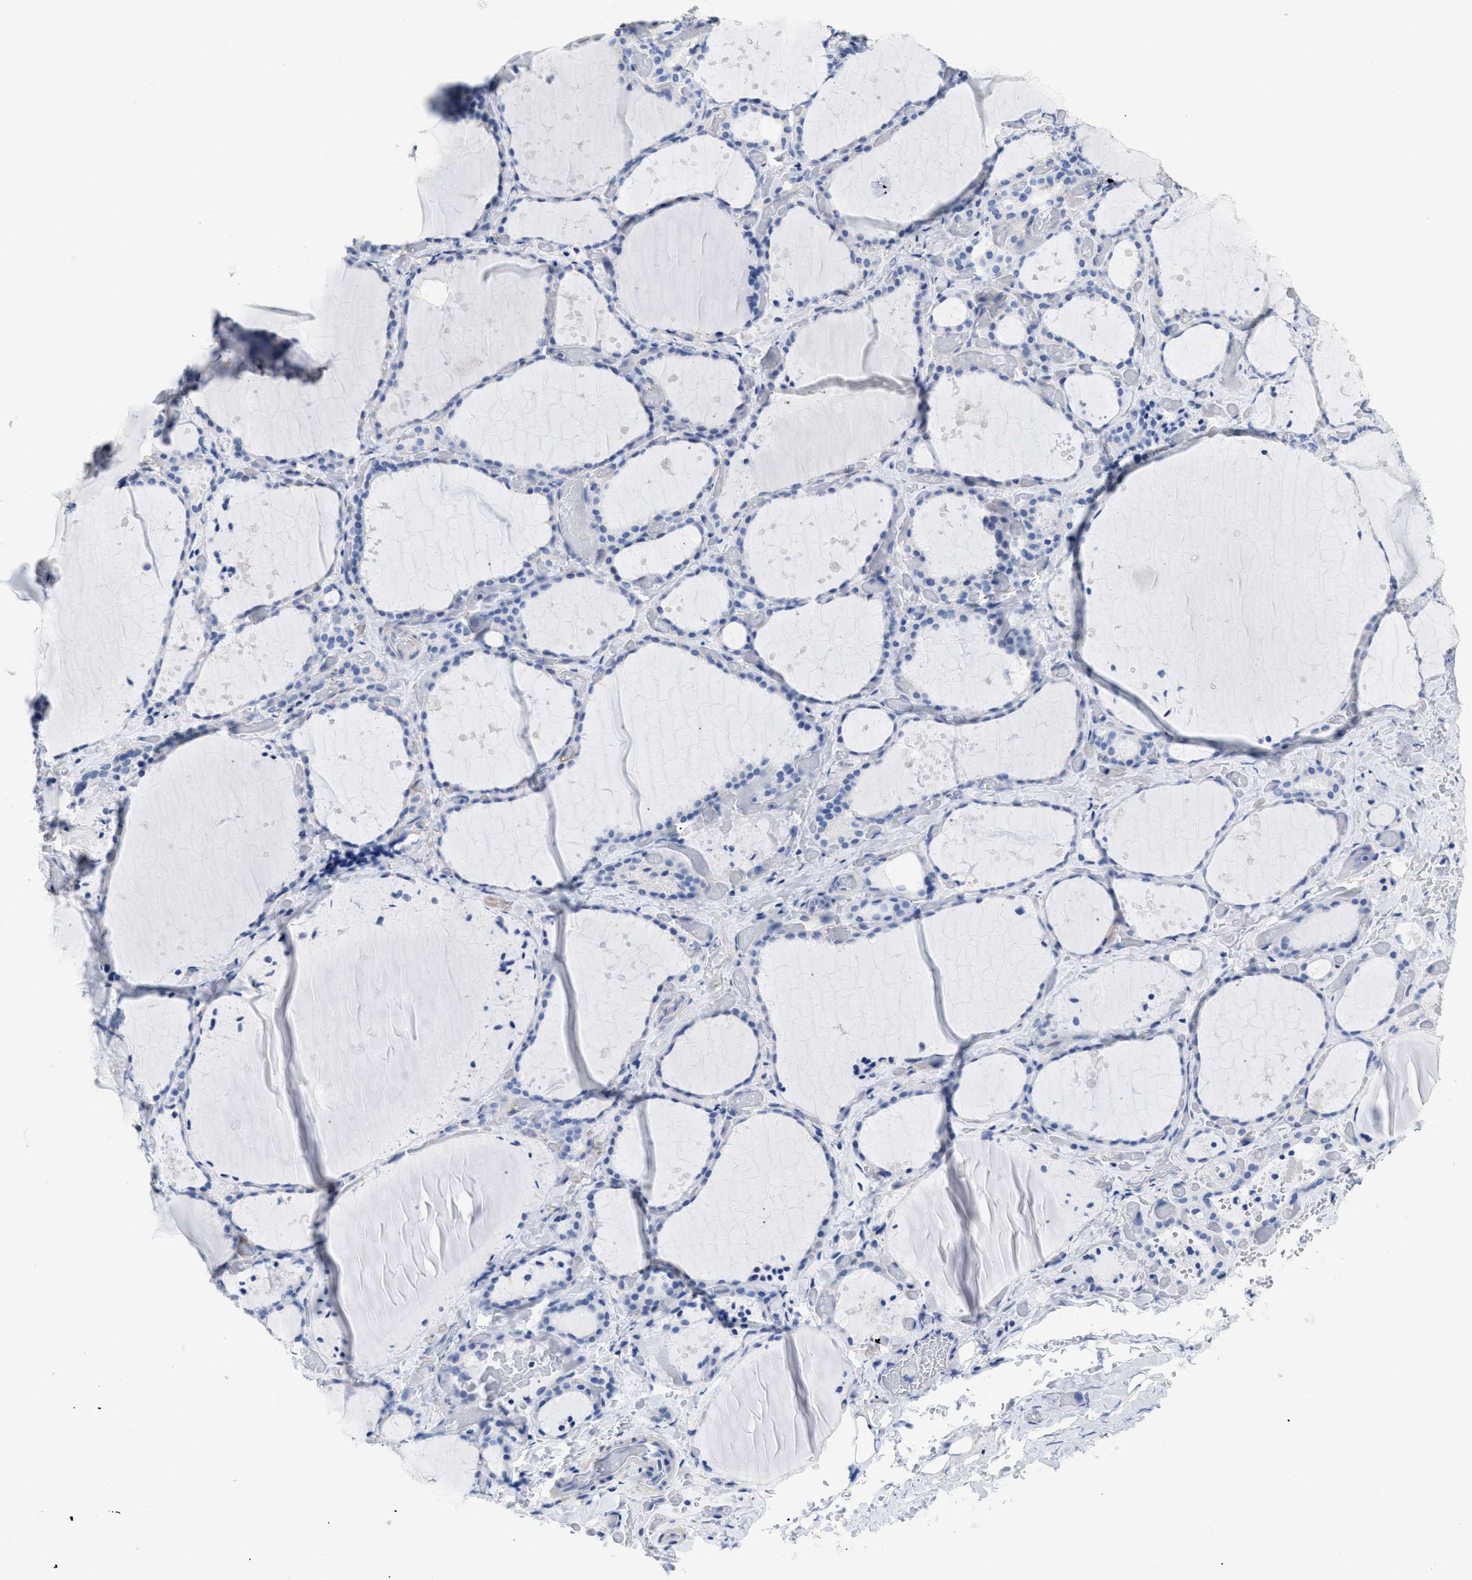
{"staining": {"intensity": "negative", "quantity": "none", "location": "none"}, "tissue": "thyroid gland", "cell_type": "Glandular cells", "image_type": "normal", "snomed": [{"axis": "morphology", "description": "Normal tissue, NOS"}, {"axis": "topography", "description": "Thyroid gland"}], "caption": "Immunohistochemistry (IHC) micrograph of benign human thyroid gland stained for a protein (brown), which shows no positivity in glandular cells. Brightfield microscopy of IHC stained with DAB (brown) and hematoxylin (blue), captured at high magnification.", "gene": "DLC1", "patient": {"sex": "female", "age": 44}}